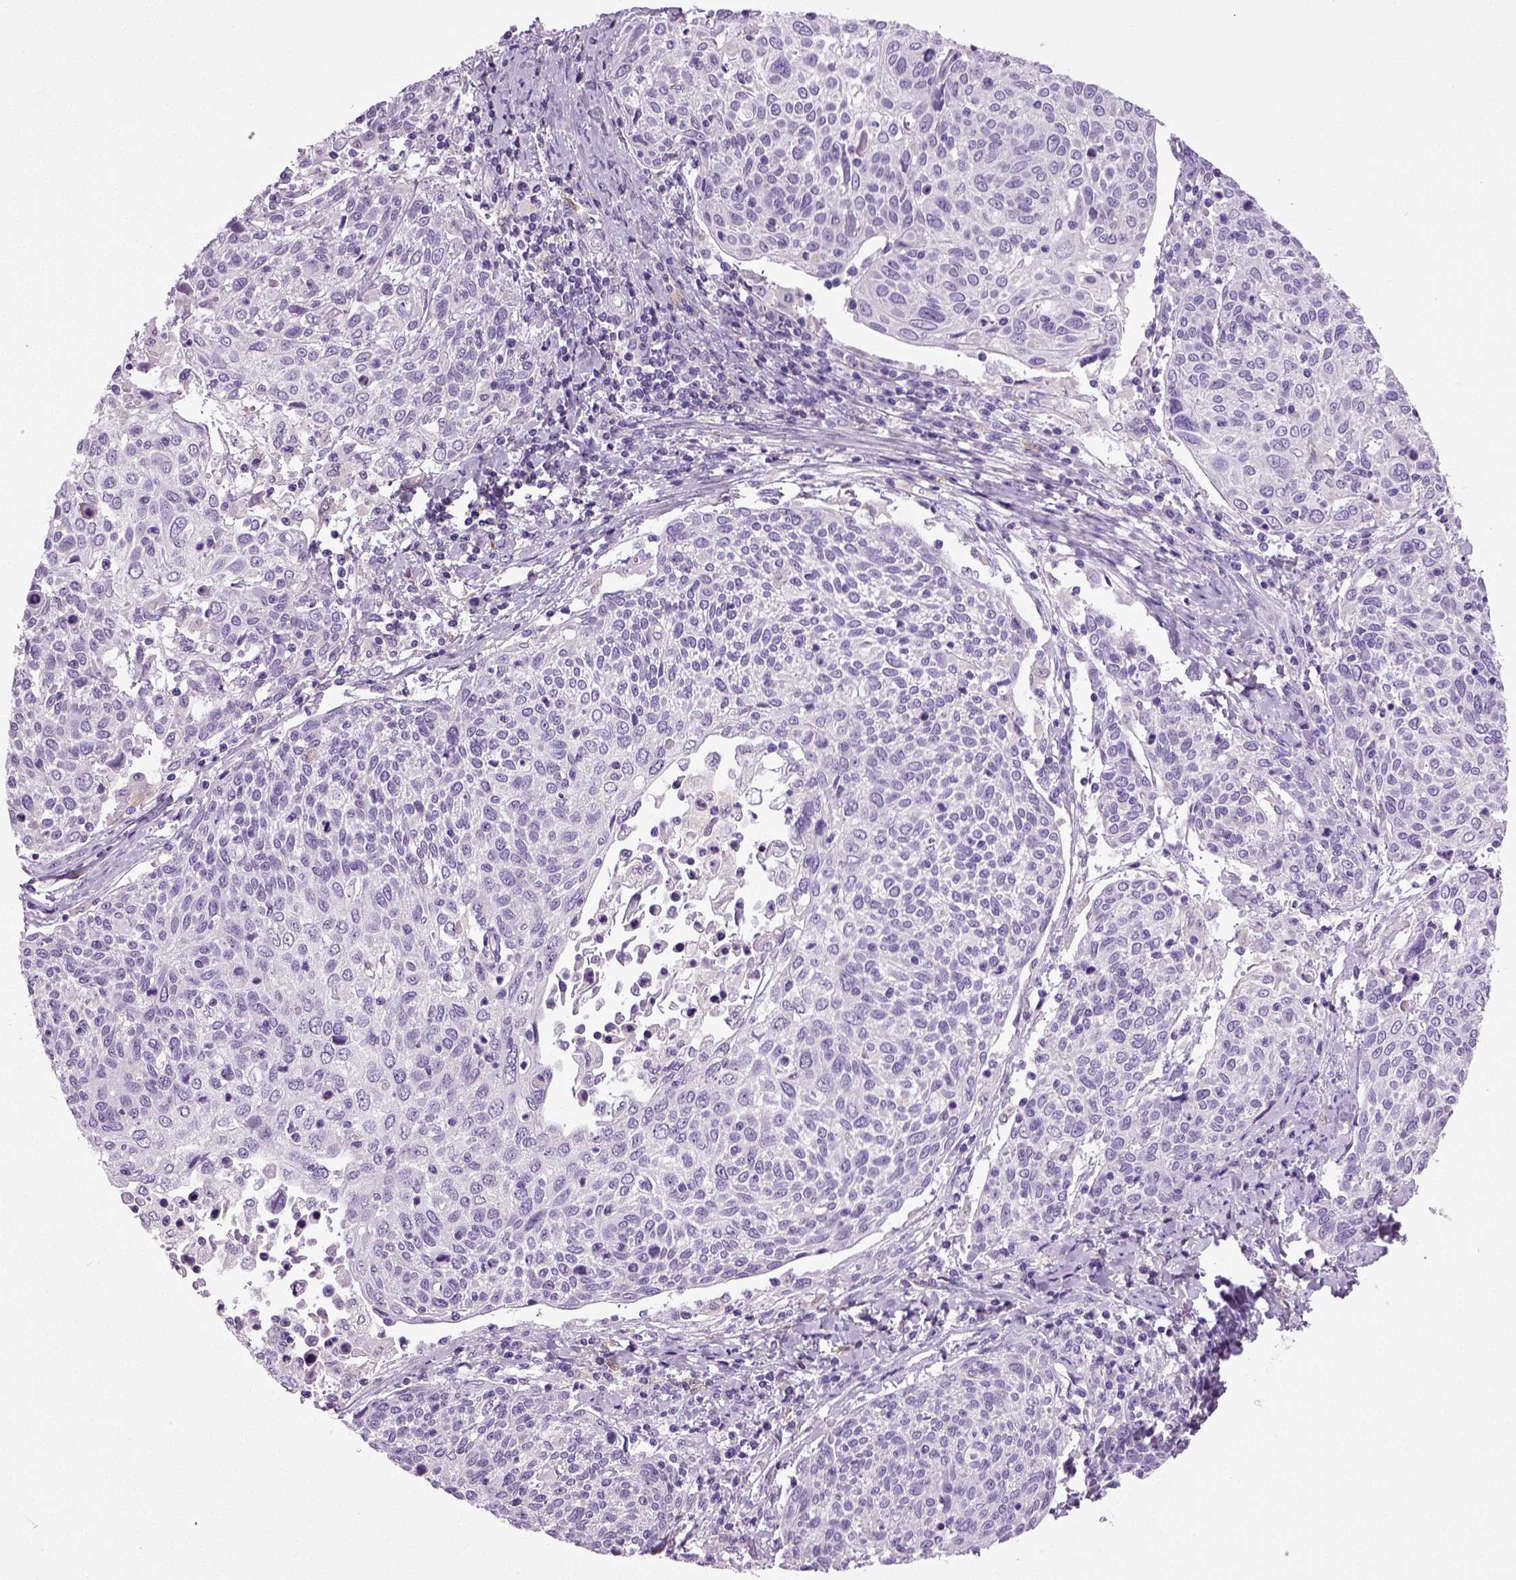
{"staining": {"intensity": "negative", "quantity": "none", "location": "none"}, "tissue": "cervical cancer", "cell_type": "Tumor cells", "image_type": "cancer", "snomed": [{"axis": "morphology", "description": "Squamous cell carcinoma, NOS"}, {"axis": "topography", "description": "Cervix"}], "caption": "A histopathology image of cervical squamous cell carcinoma stained for a protein exhibits no brown staining in tumor cells.", "gene": "NECAB2", "patient": {"sex": "female", "age": 61}}